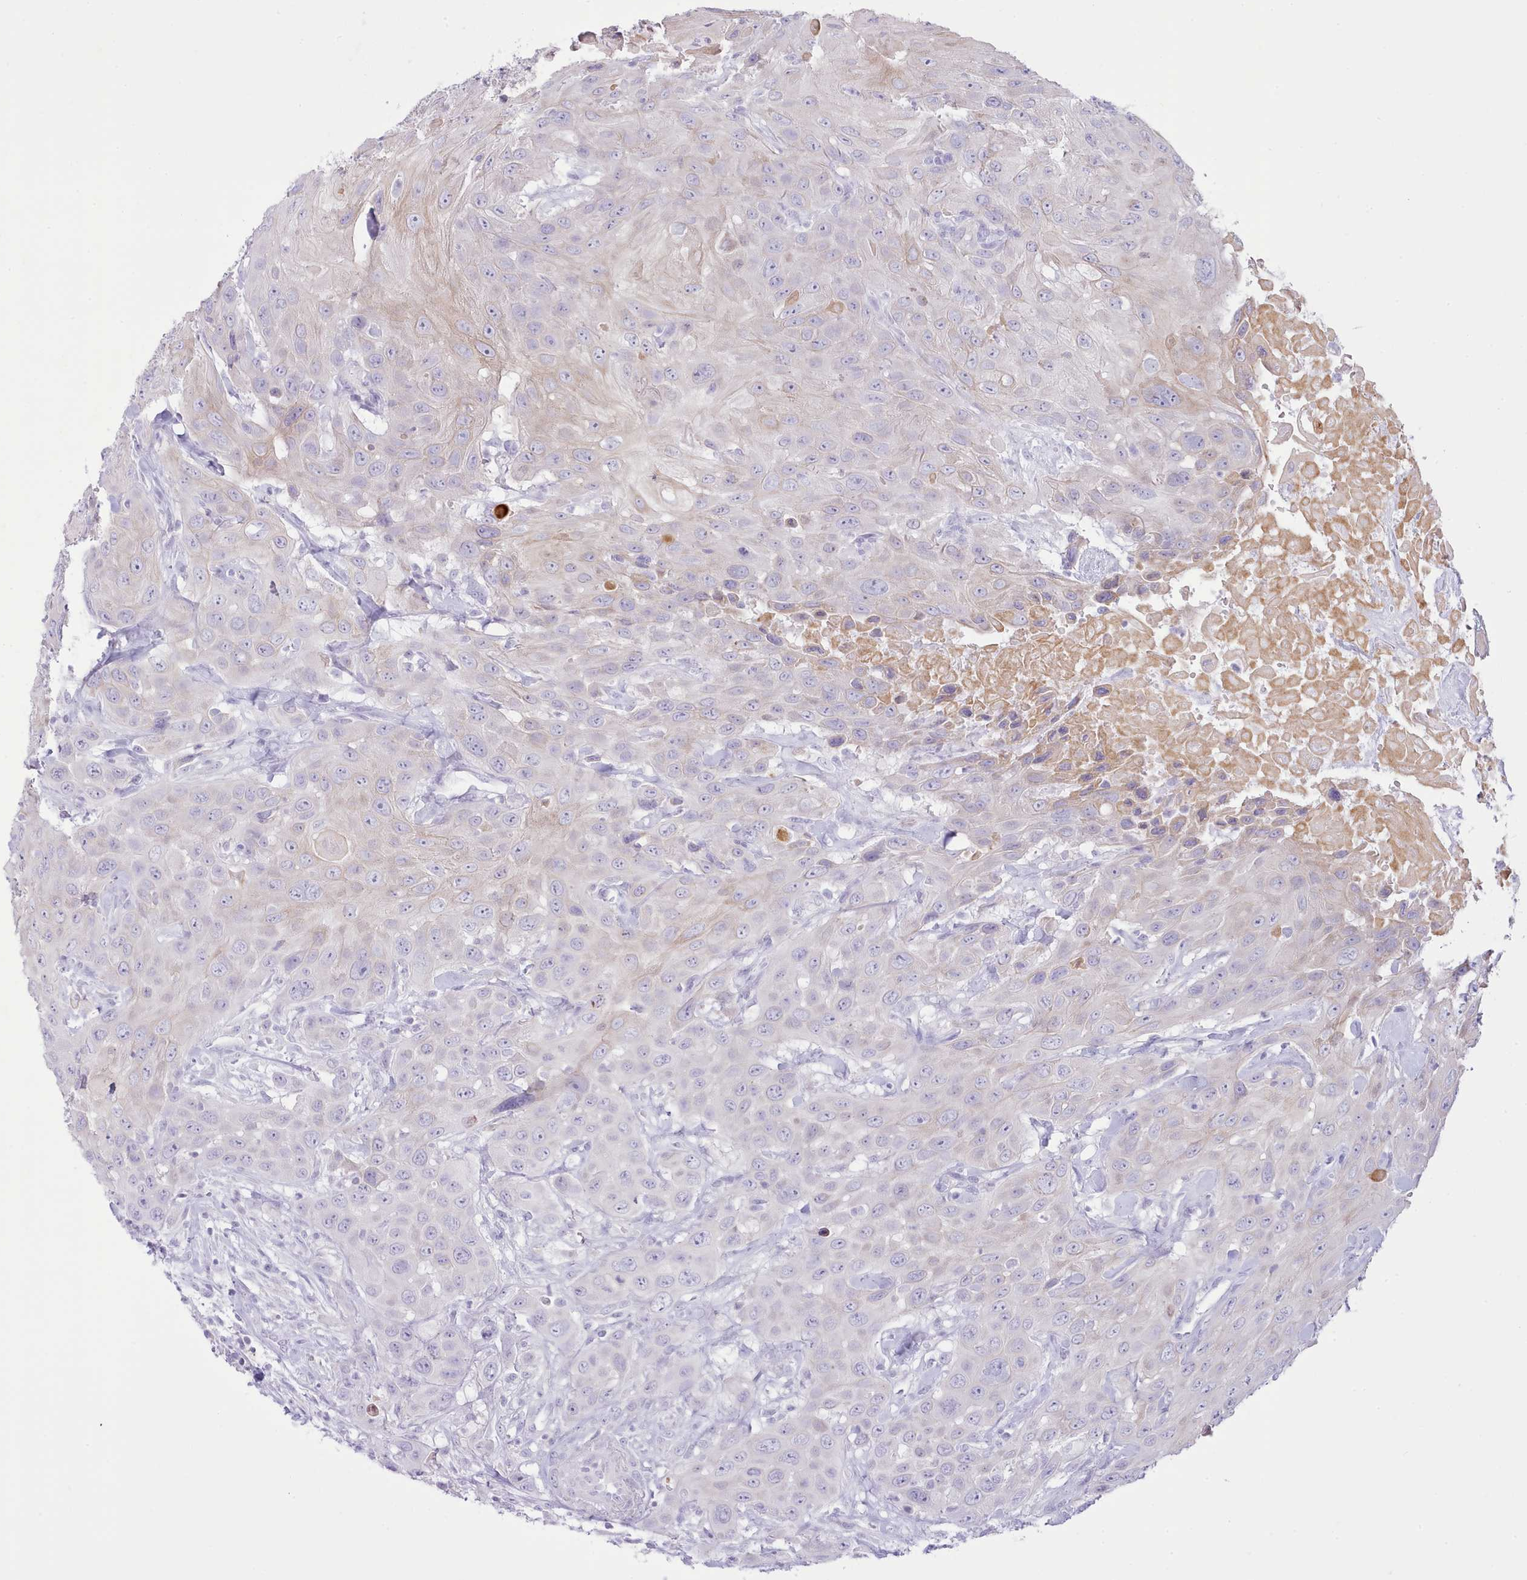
{"staining": {"intensity": "negative", "quantity": "none", "location": "none"}, "tissue": "head and neck cancer", "cell_type": "Tumor cells", "image_type": "cancer", "snomed": [{"axis": "morphology", "description": "Squamous cell carcinoma, NOS"}, {"axis": "topography", "description": "Head-Neck"}], "caption": "Protein analysis of head and neck cancer demonstrates no significant positivity in tumor cells.", "gene": "MDFI", "patient": {"sex": "male", "age": 81}}